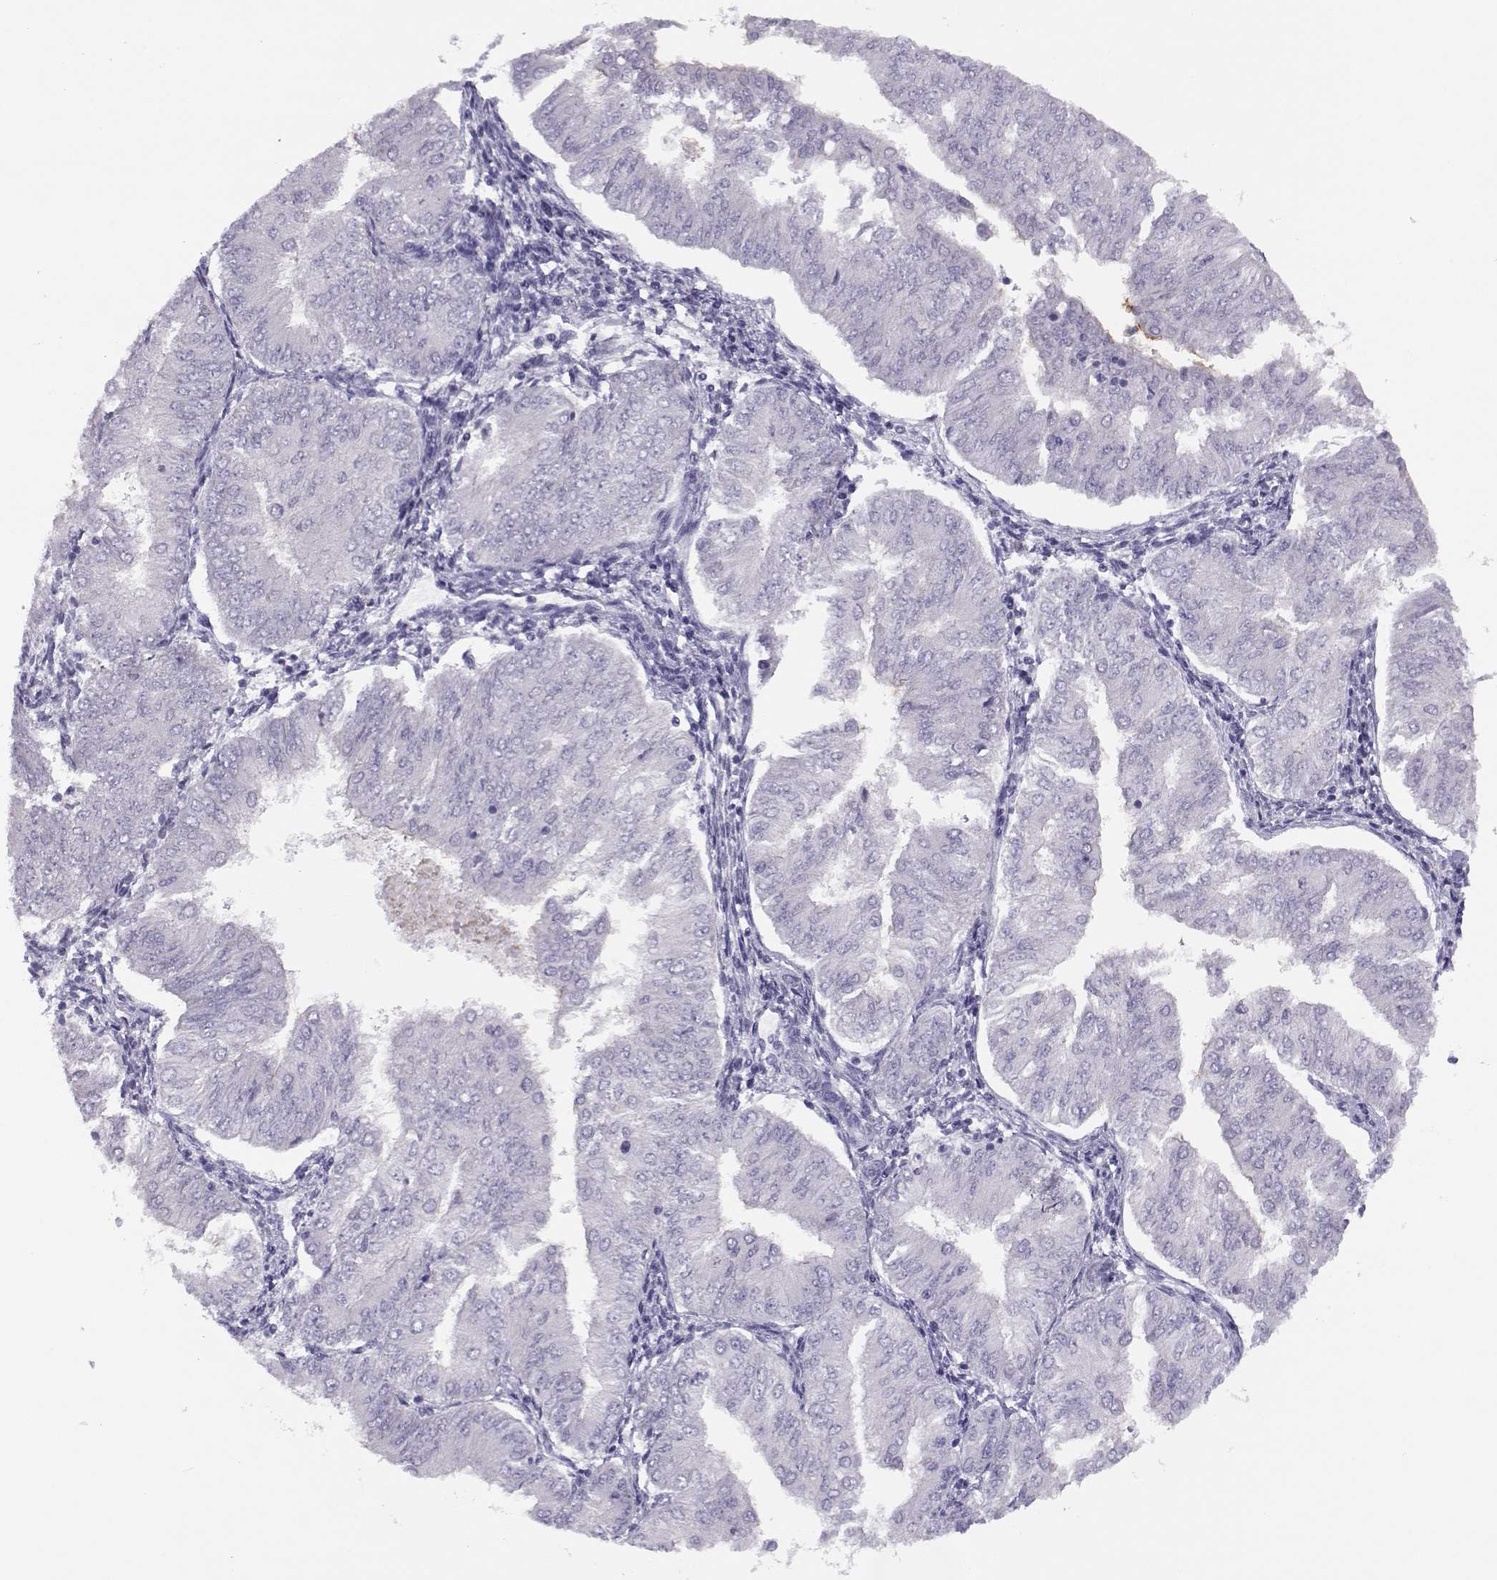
{"staining": {"intensity": "negative", "quantity": "none", "location": "none"}, "tissue": "endometrial cancer", "cell_type": "Tumor cells", "image_type": "cancer", "snomed": [{"axis": "morphology", "description": "Adenocarcinoma, NOS"}, {"axis": "topography", "description": "Endometrium"}], "caption": "The immunohistochemistry (IHC) micrograph has no significant positivity in tumor cells of endometrial adenocarcinoma tissue.", "gene": "CFAP77", "patient": {"sex": "female", "age": 53}}